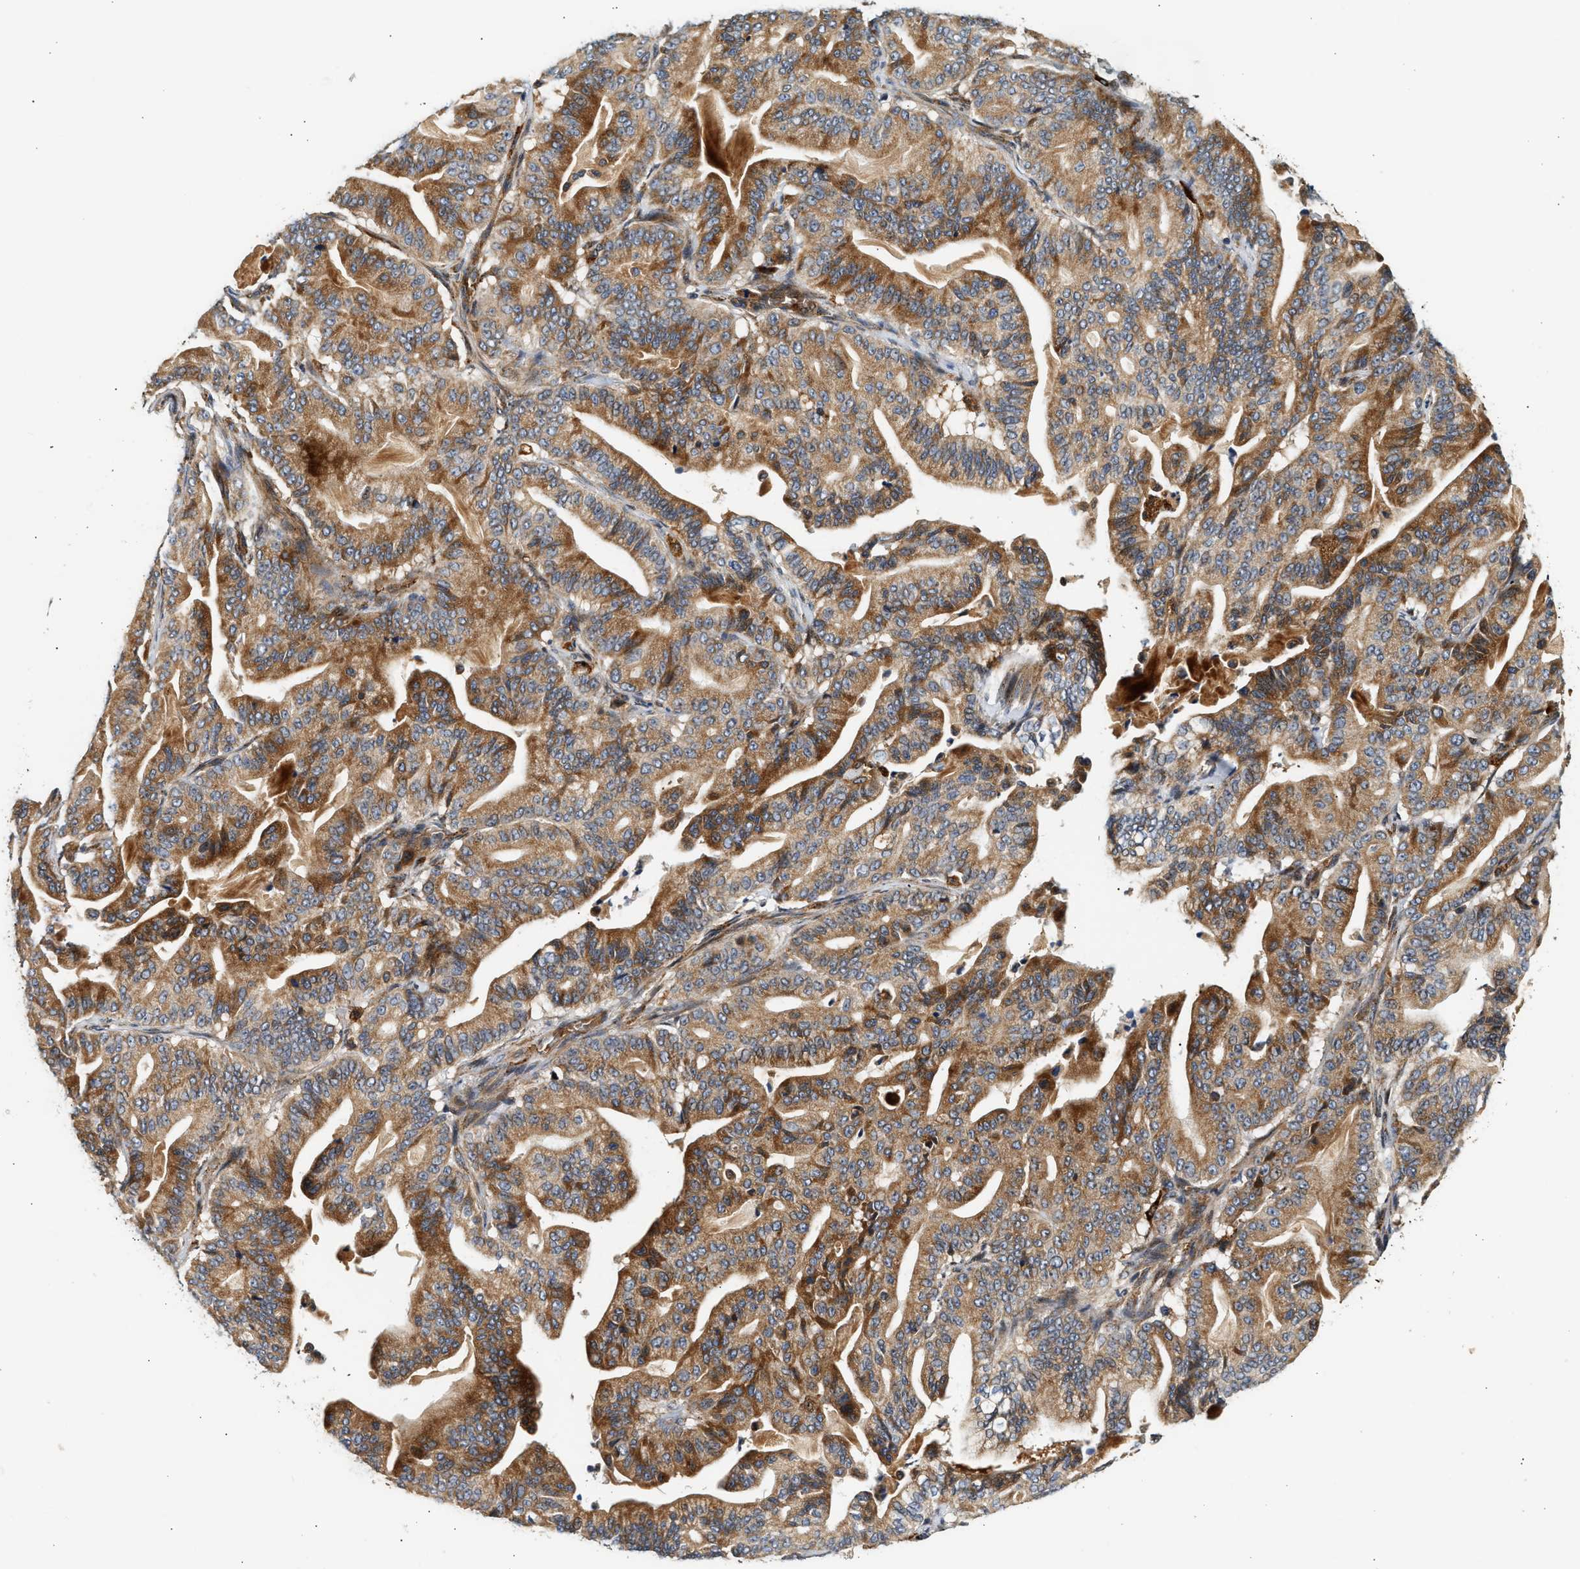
{"staining": {"intensity": "moderate", "quantity": ">75%", "location": "cytoplasmic/membranous"}, "tissue": "pancreatic cancer", "cell_type": "Tumor cells", "image_type": "cancer", "snomed": [{"axis": "morphology", "description": "Adenocarcinoma, NOS"}, {"axis": "topography", "description": "Pancreas"}], "caption": "Immunohistochemistry (DAB (3,3'-diaminobenzidine)) staining of adenocarcinoma (pancreatic) displays moderate cytoplasmic/membranous protein staining in about >75% of tumor cells.", "gene": "PLD3", "patient": {"sex": "male", "age": 63}}